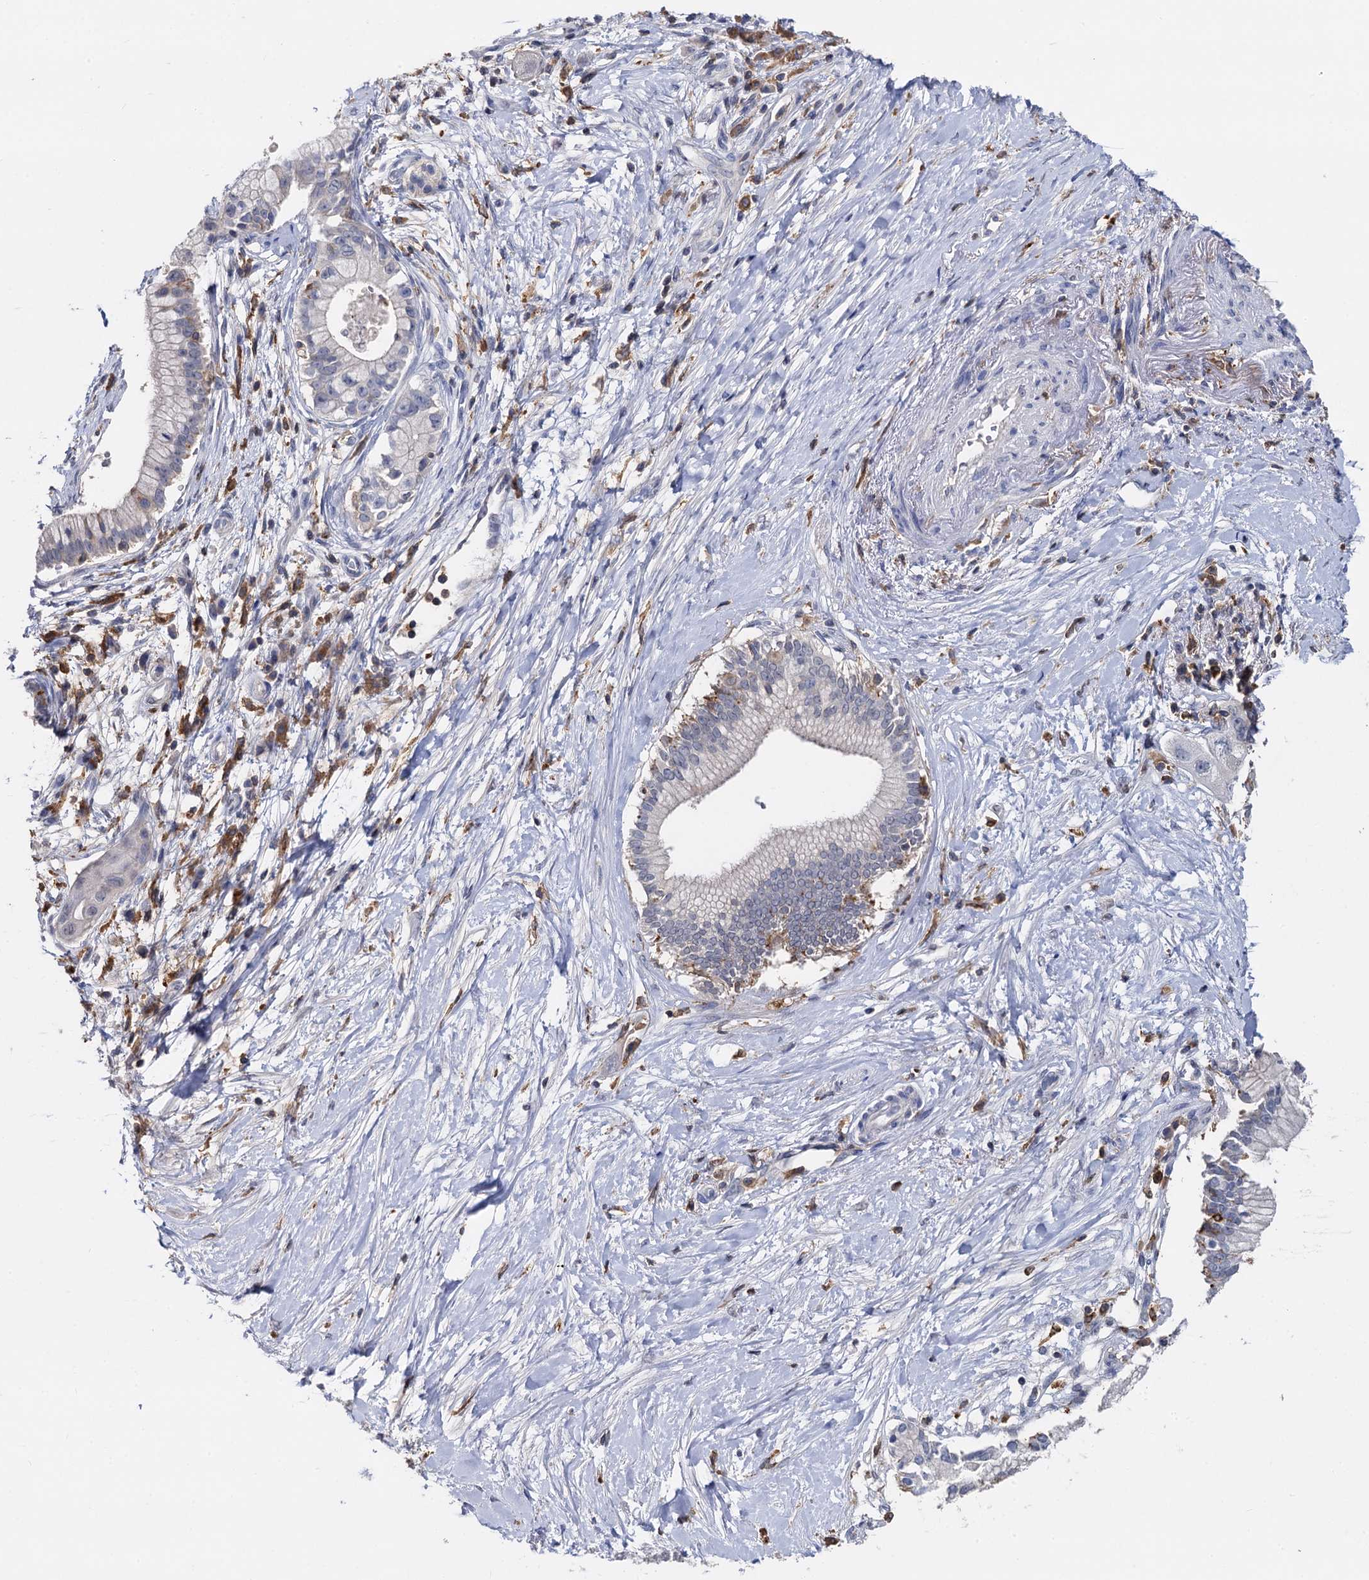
{"staining": {"intensity": "negative", "quantity": "none", "location": "none"}, "tissue": "pancreatic cancer", "cell_type": "Tumor cells", "image_type": "cancer", "snomed": [{"axis": "morphology", "description": "Adenocarcinoma, NOS"}, {"axis": "topography", "description": "Pancreas"}], "caption": "A histopathology image of human pancreatic cancer is negative for staining in tumor cells.", "gene": "RHOG", "patient": {"sex": "male", "age": 68}}